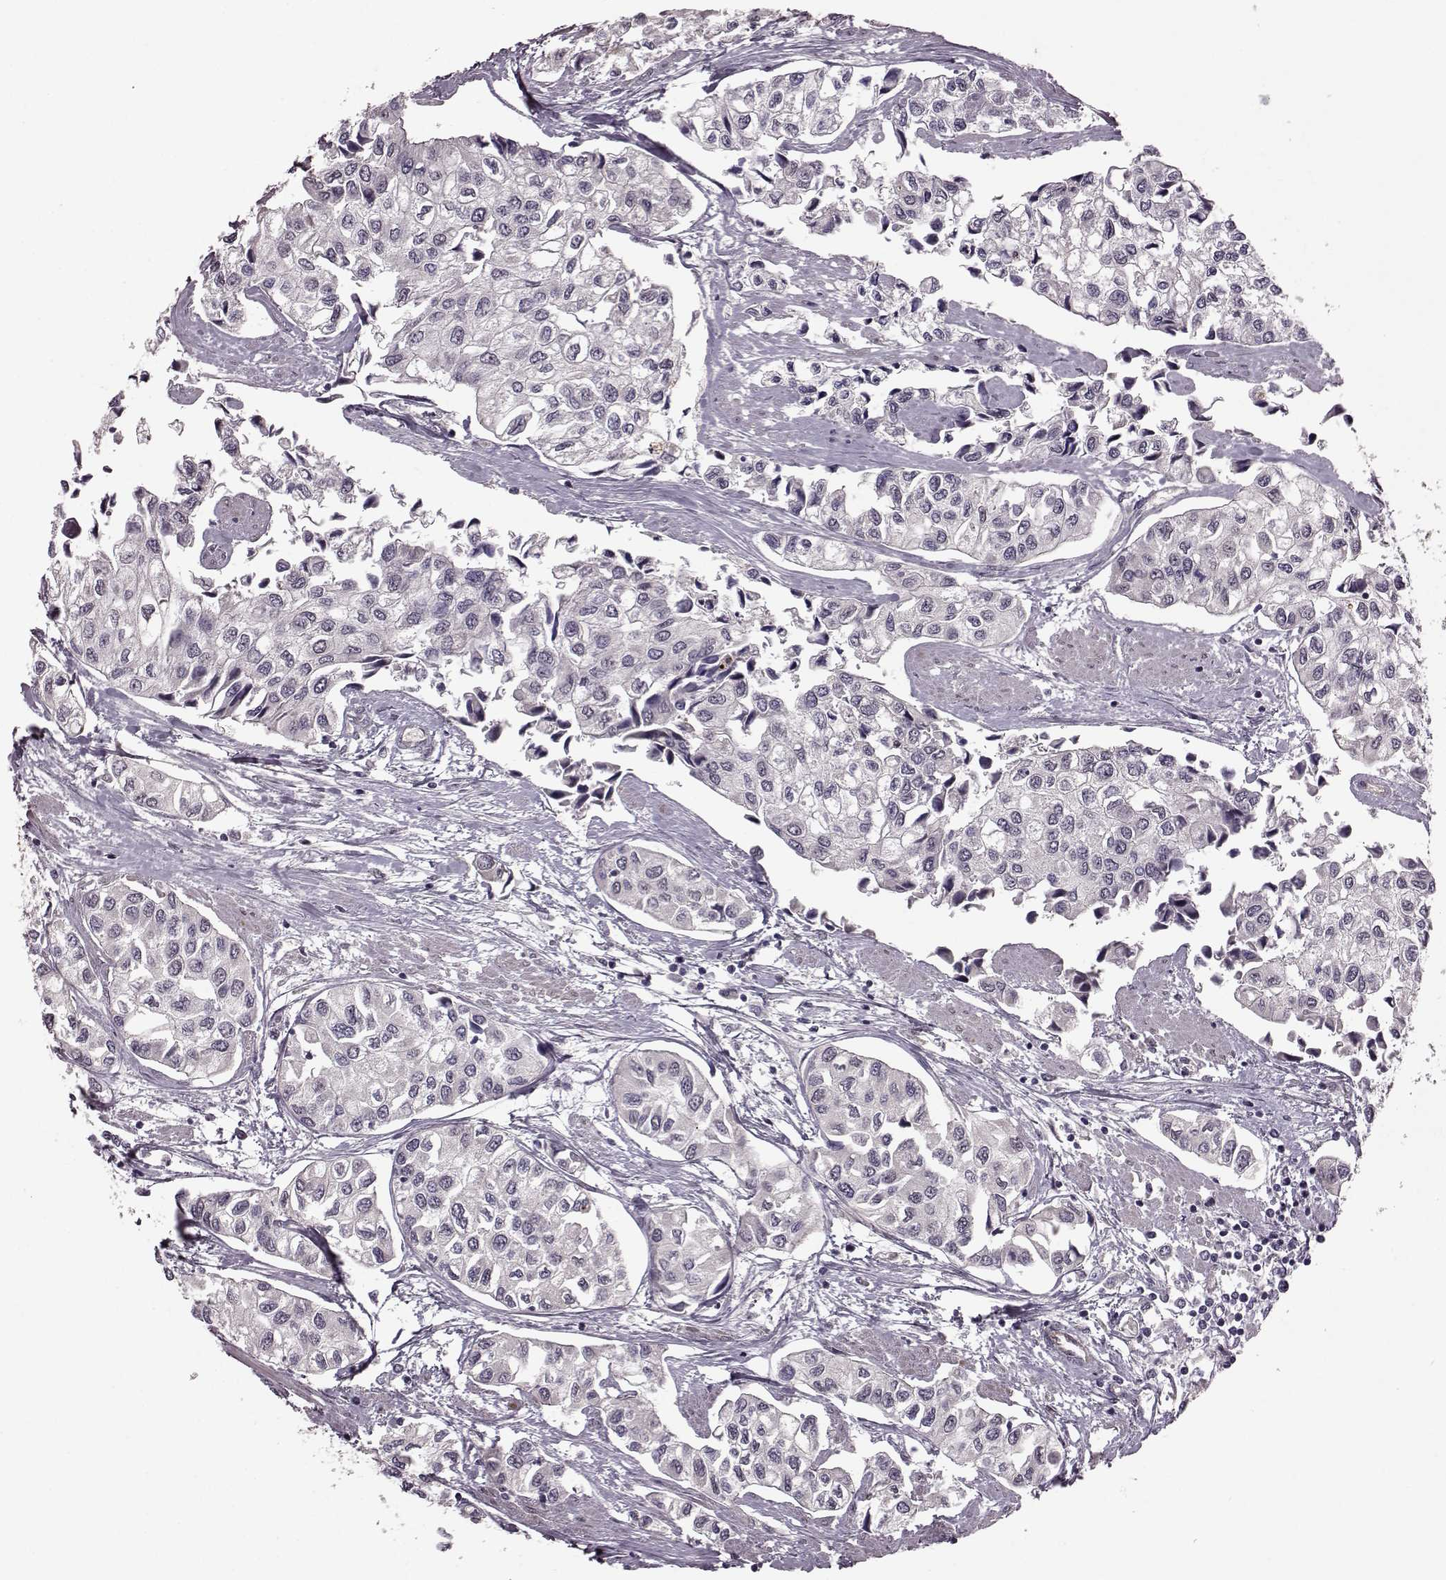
{"staining": {"intensity": "negative", "quantity": "none", "location": "none"}, "tissue": "urothelial cancer", "cell_type": "Tumor cells", "image_type": "cancer", "snomed": [{"axis": "morphology", "description": "Urothelial carcinoma, High grade"}, {"axis": "topography", "description": "Urinary bladder"}], "caption": "Urothelial cancer was stained to show a protein in brown. There is no significant expression in tumor cells. (Immunohistochemistry, brightfield microscopy, high magnification).", "gene": "SYNPO", "patient": {"sex": "male", "age": 73}}